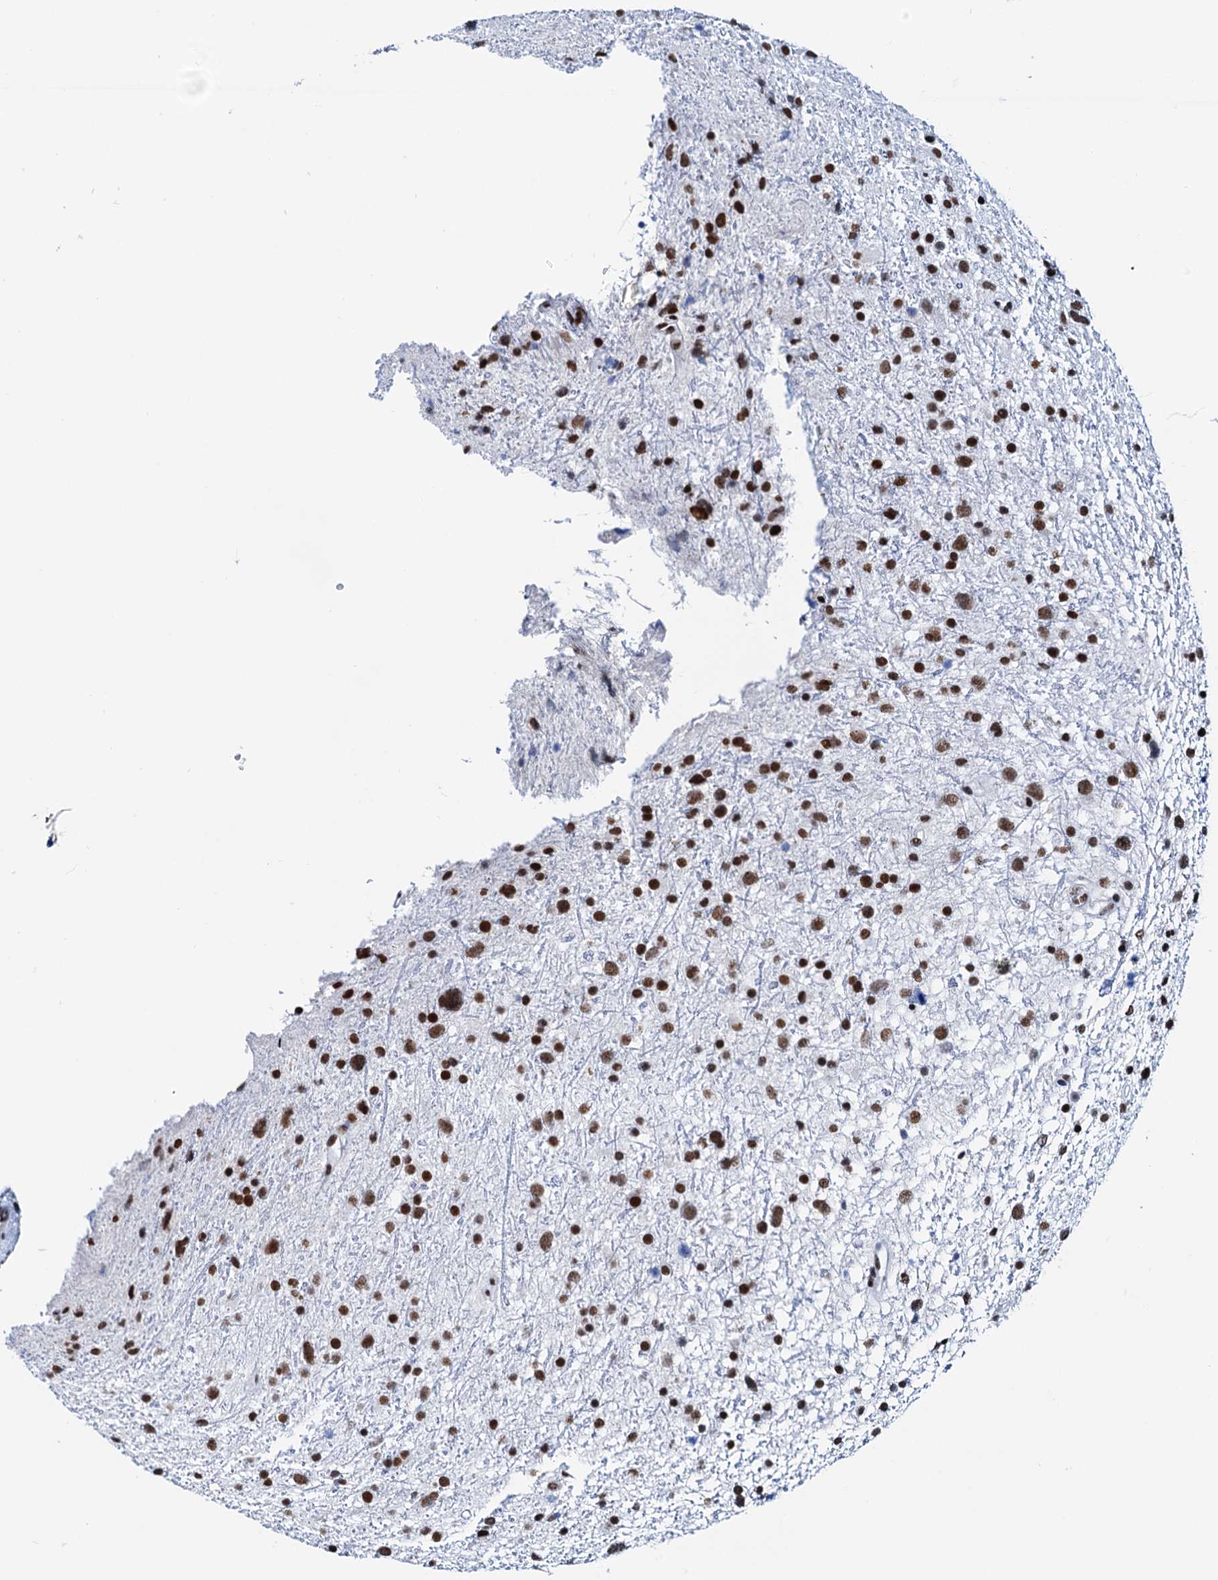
{"staining": {"intensity": "strong", "quantity": ">75%", "location": "nuclear"}, "tissue": "glioma", "cell_type": "Tumor cells", "image_type": "cancer", "snomed": [{"axis": "morphology", "description": "Glioma, malignant, Low grade"}, {"axis": "topography", "description": "Cerebral cortex"}], "caption": "High-power microscopy captured an immunohistochemistry histopathology image of glioma, revealing strong nuclear staining in about >75% of tumor cells.", "gene": "SLTM", "patient": {"sex": "female", "age": 39}}